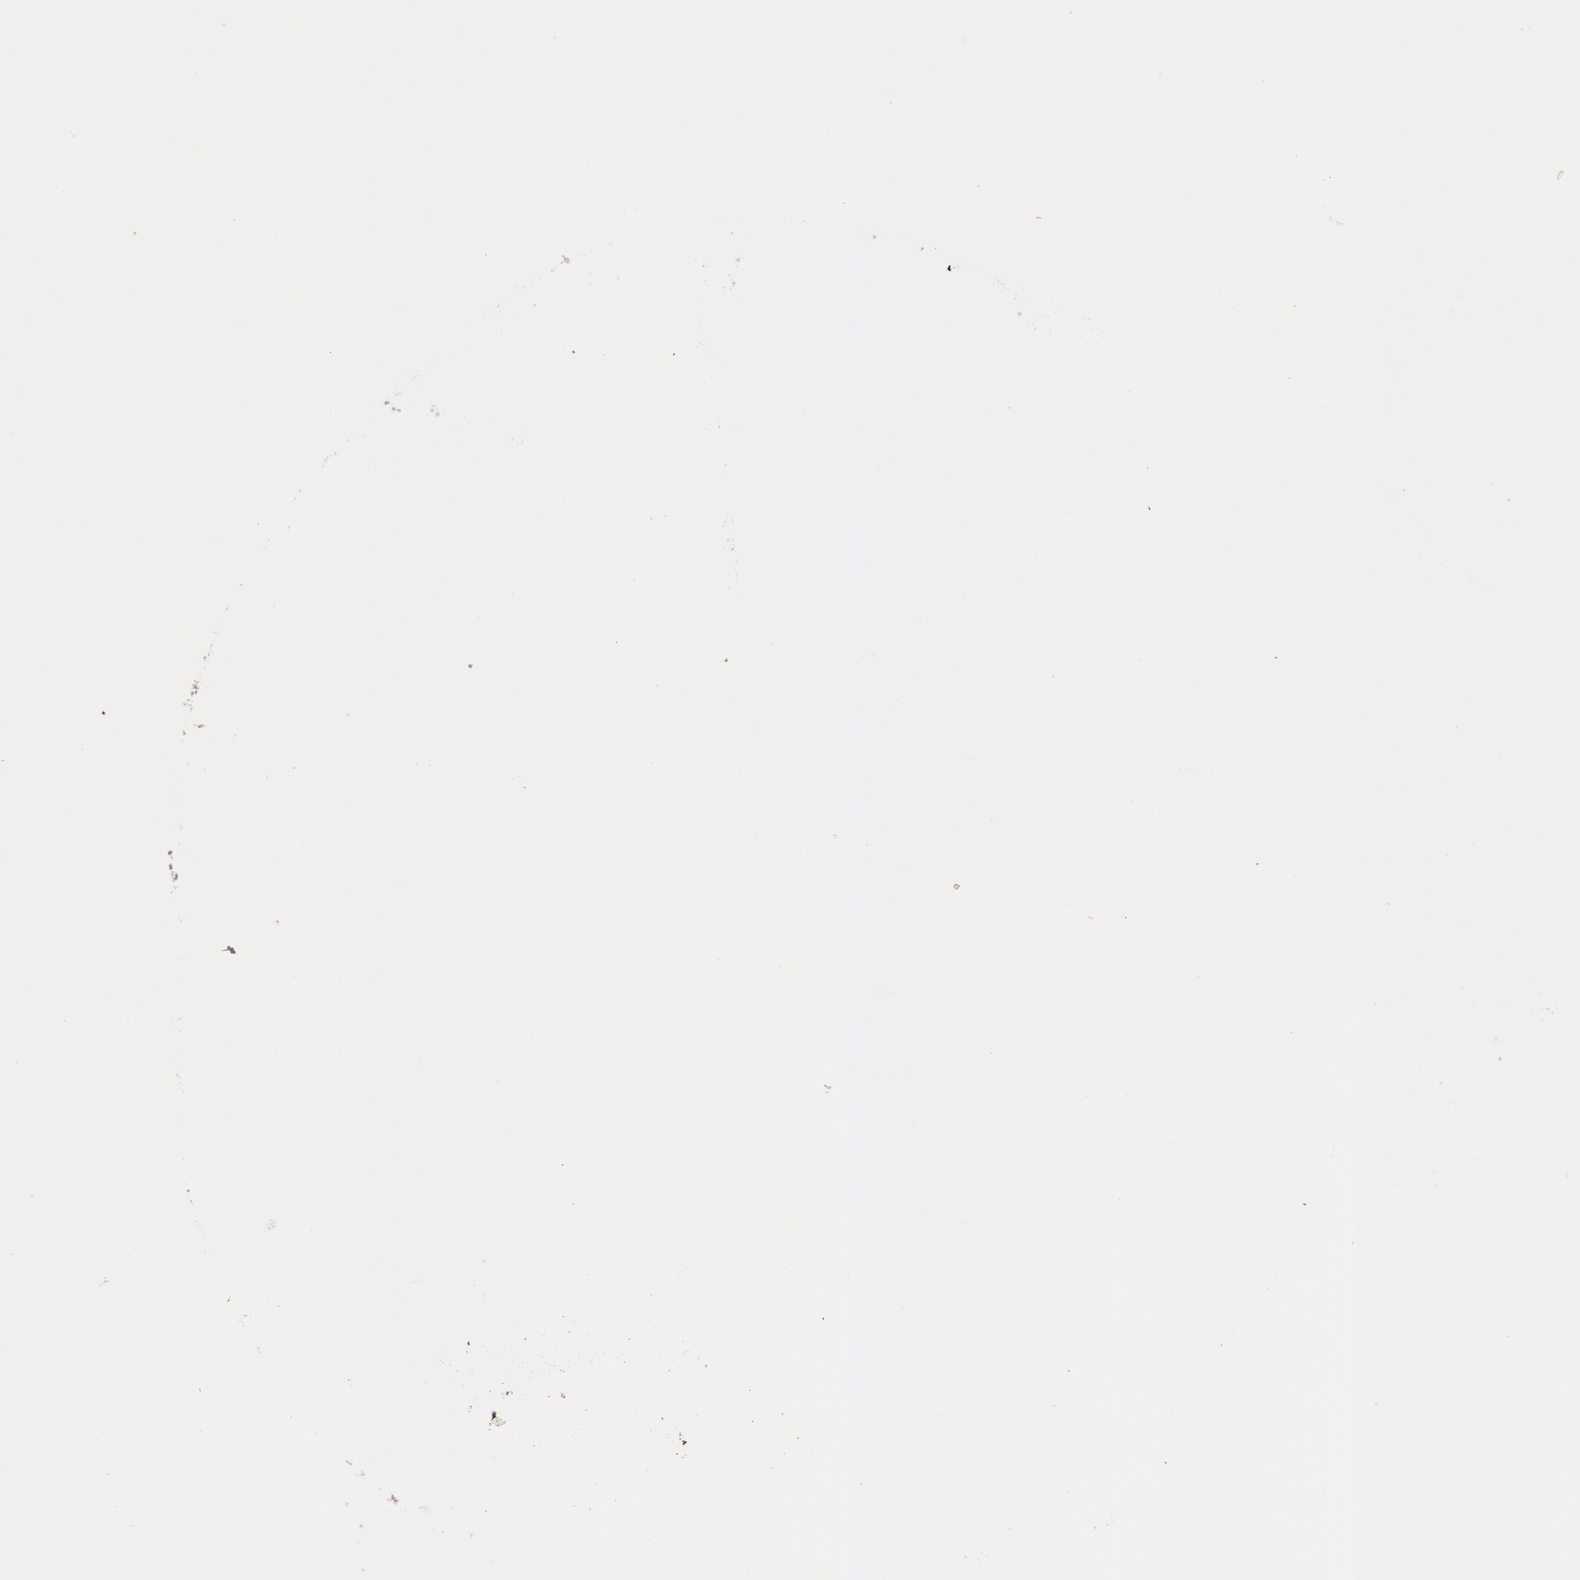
{"staining": {"intensity": "negative", "quantity": "none", "location": "none"}, "tissue": "bone marrow", "cell_type": "Hematopoietic cells", "image_type": "normal", "snomed": [{"axis": "morphology", "description": "Normal tissue, NOS"}, {"axis": "topography", "description": "Bone marrow"}], "caption": "This is a micrograph of immunohistochemistry staining of unremarkable bone marrow, which shows no staining in hematopoietic cells. Brightfield microscopy of immunohistochemistry stained with DAB (3,3'-diaminobenzidine) (brown) and hematoxylin (blue), captured at high magnification.", "gene": "C7", "patient": {"sex": "female", "age": 52}}